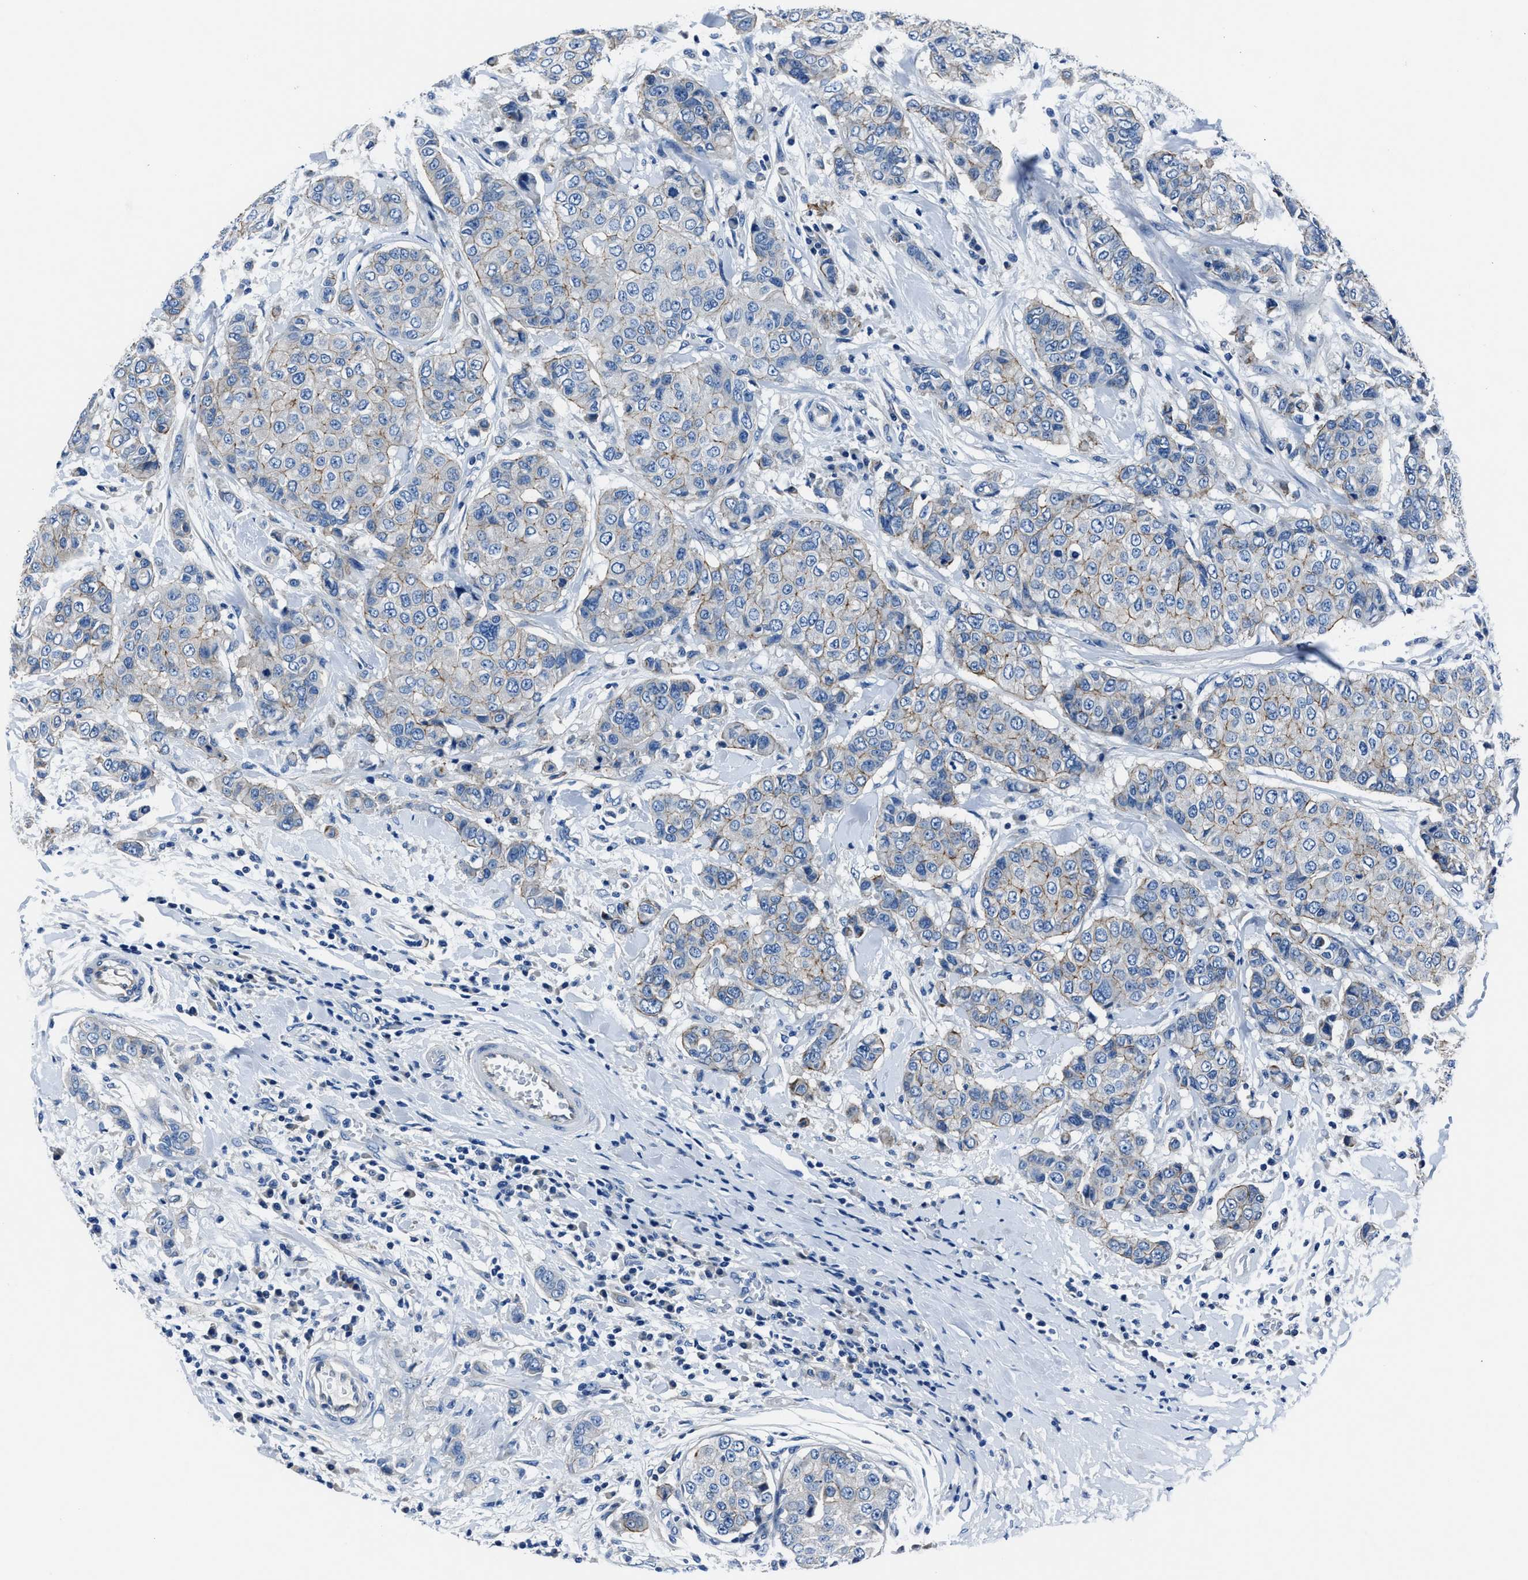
{"staining": {"intensity": "weak", "quantity": "<25%", "location": "cytoplasmic/membranous"}, "tissue": "breast cancer", "cell_type": "Tumor cells", "image_type": "cancer", "snomed": [{"axis": "morphology", "description": "Duct carcinoma"}, {"axis": "topography", "description": "Breast"}], "caption": "An immunohistochemistry (IHC) micrograph of infiltrating ductal carcinoma (breast) is shown. There is no staining in tumor cells of infiltrating ductal carcinoma (breast). (DAB IHC, high magnification).", "gene": "LMO7", "patient": {"sex": "female", "age": 27}}